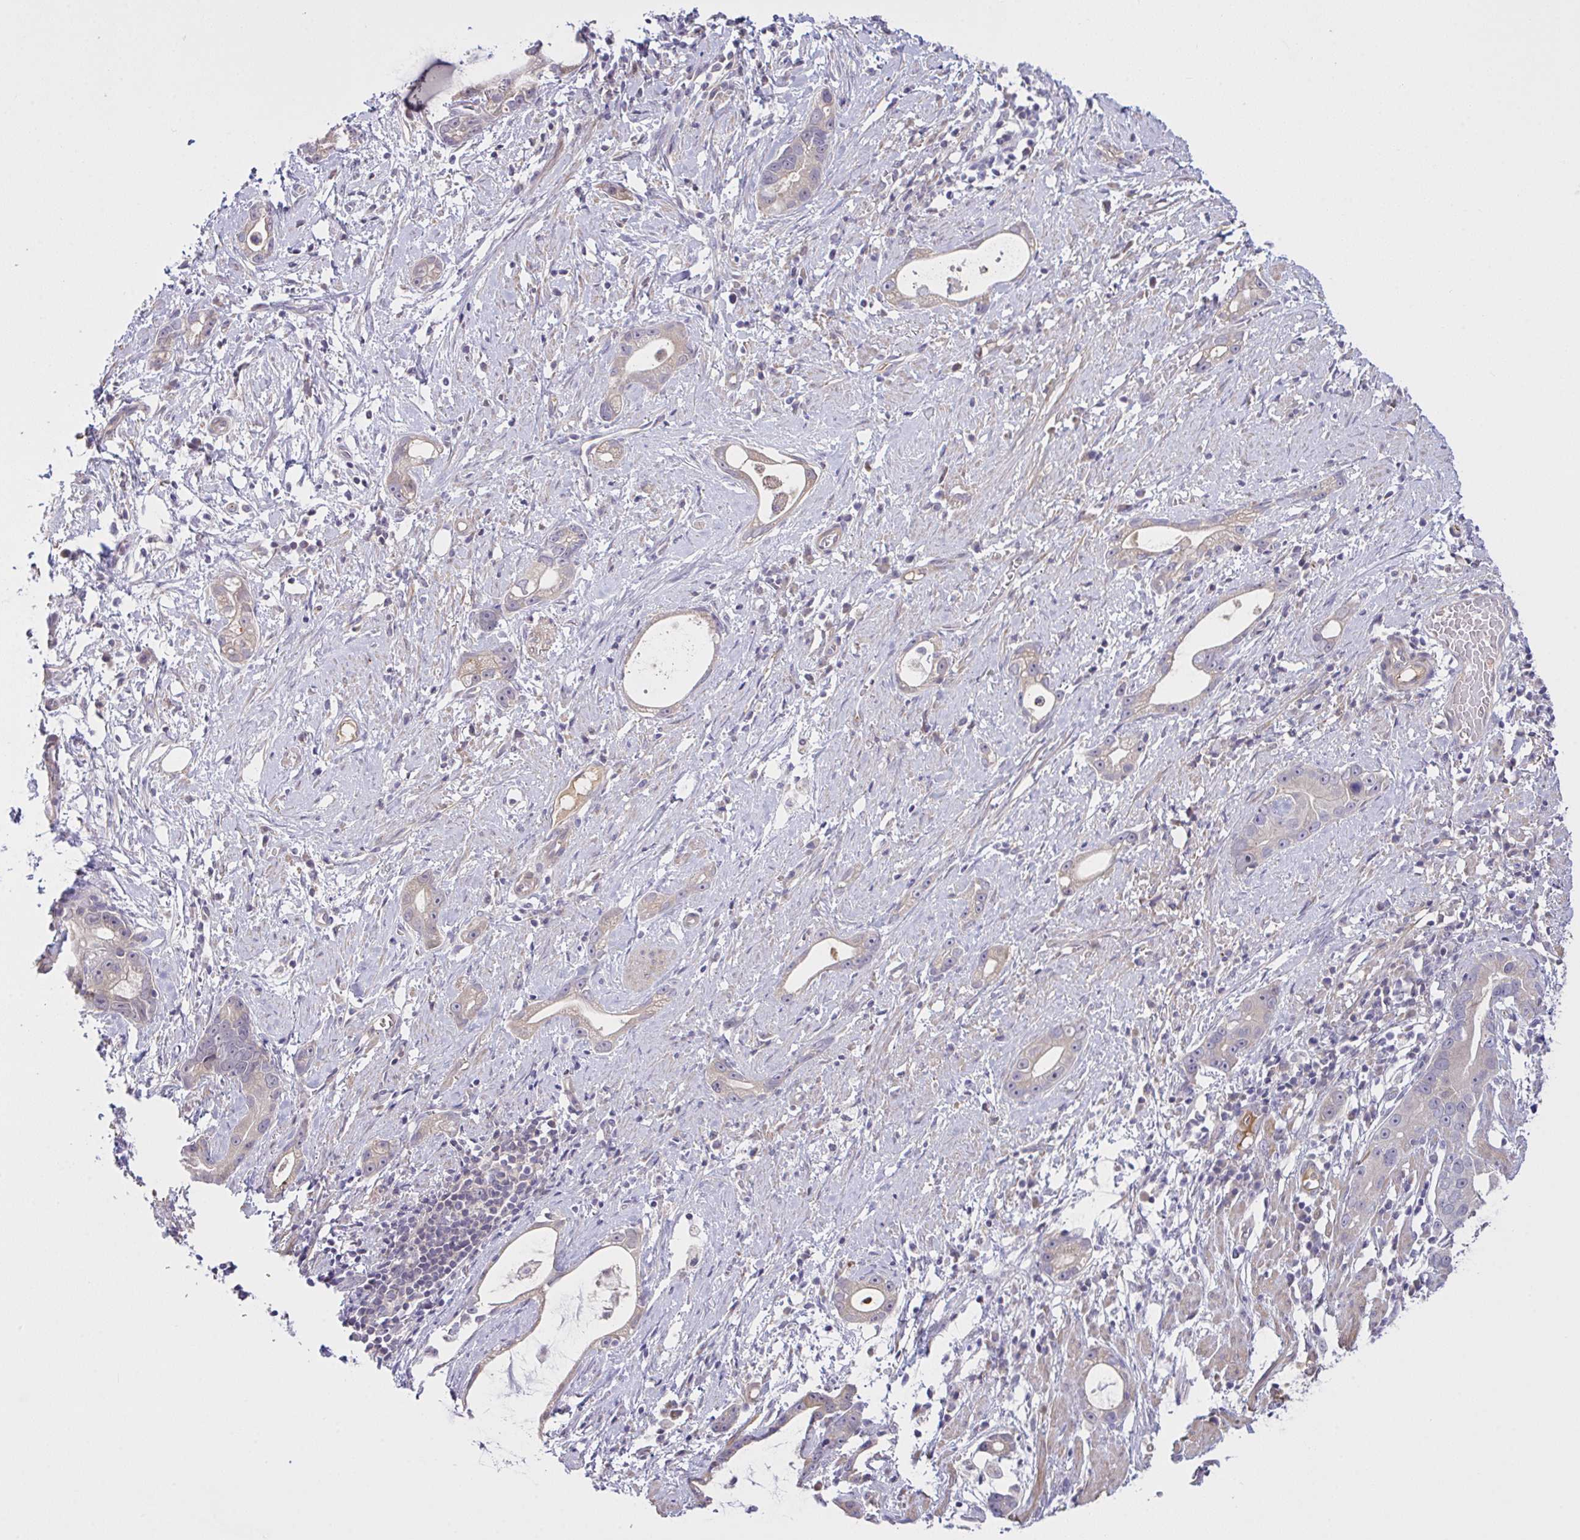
{"staining": {"intensity": "weak", "quantity": "25%-75%", "location": "cytoplasmic/membranous"}, "tissue": "stomach cancer", "cell_type": "Tumor cells", "image_type": "cancer", "snomed": [{"axis": "morphology", "description": "Adenocarcinoma, NOS"}, {"axis": "topography", "description": "Stomach"}], "caption": "An immunohistochemistry (IHC) micrograph of neoplastic tissue is shown. Protein staining in brown shows weak cytoplasmic/membranous positivity in stomach adenocarcinoma within tumor cells.", "gene": "SYNPO2L", "patient": {"sex": "male", "age": 55}}